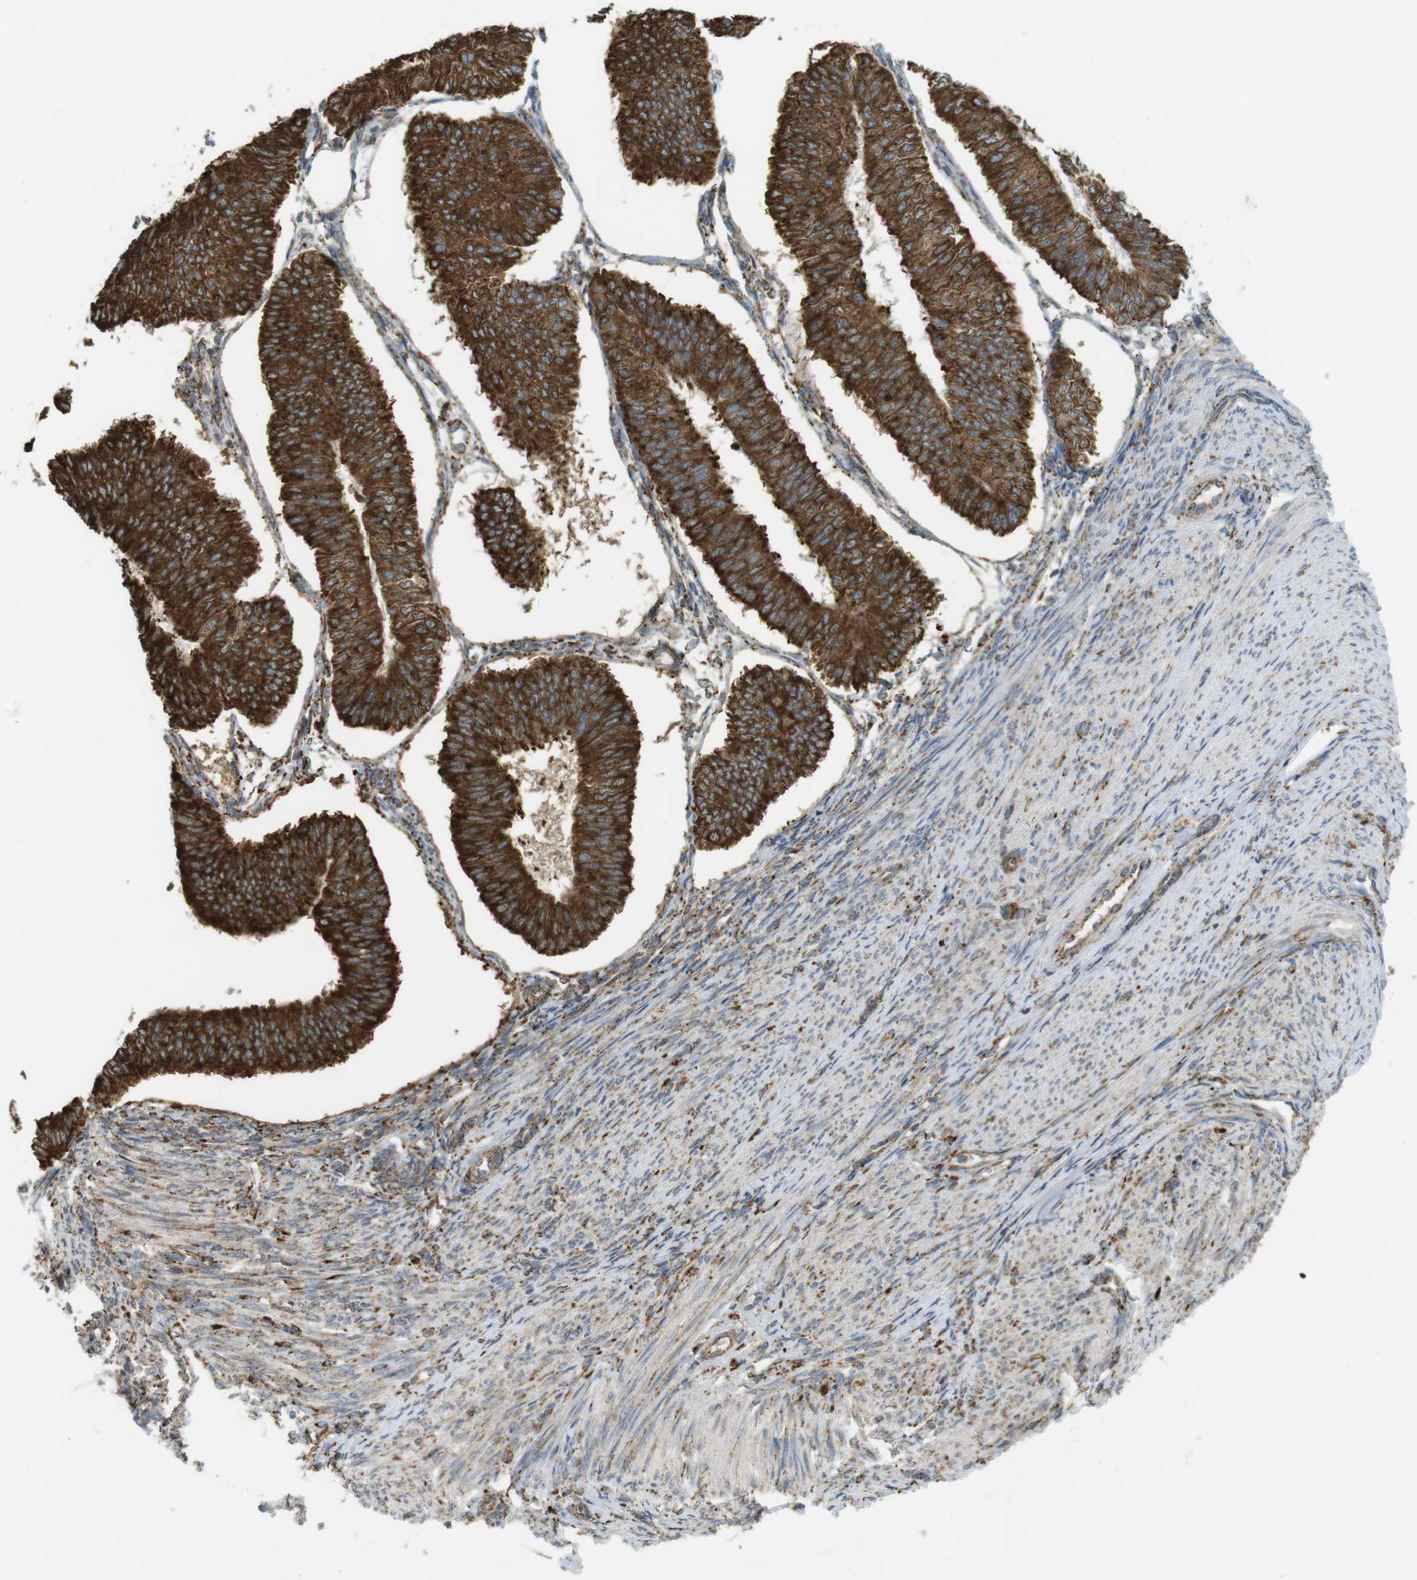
{"staining": {"intensity": "strong", "quantity": ">75%", "location": "cytoplasmic/membranous"}, "tissue": "endometrial cancer", "cell_type": "Tumor cells", "image_type": "cancer", "snomed": [{"axis": "morphology", "description": "Adenocarcinoma, NOS"}, {"axis": "topography", "description": "Endometrium"}], "caption": "Protein staining of endometrial cancer tissue demonstrates strong cytoplasmic/membranous expression in approximately >75% of tumor cells.", "gene": "MBOAT2", "patient": {"sex": "female", "age": 58}}